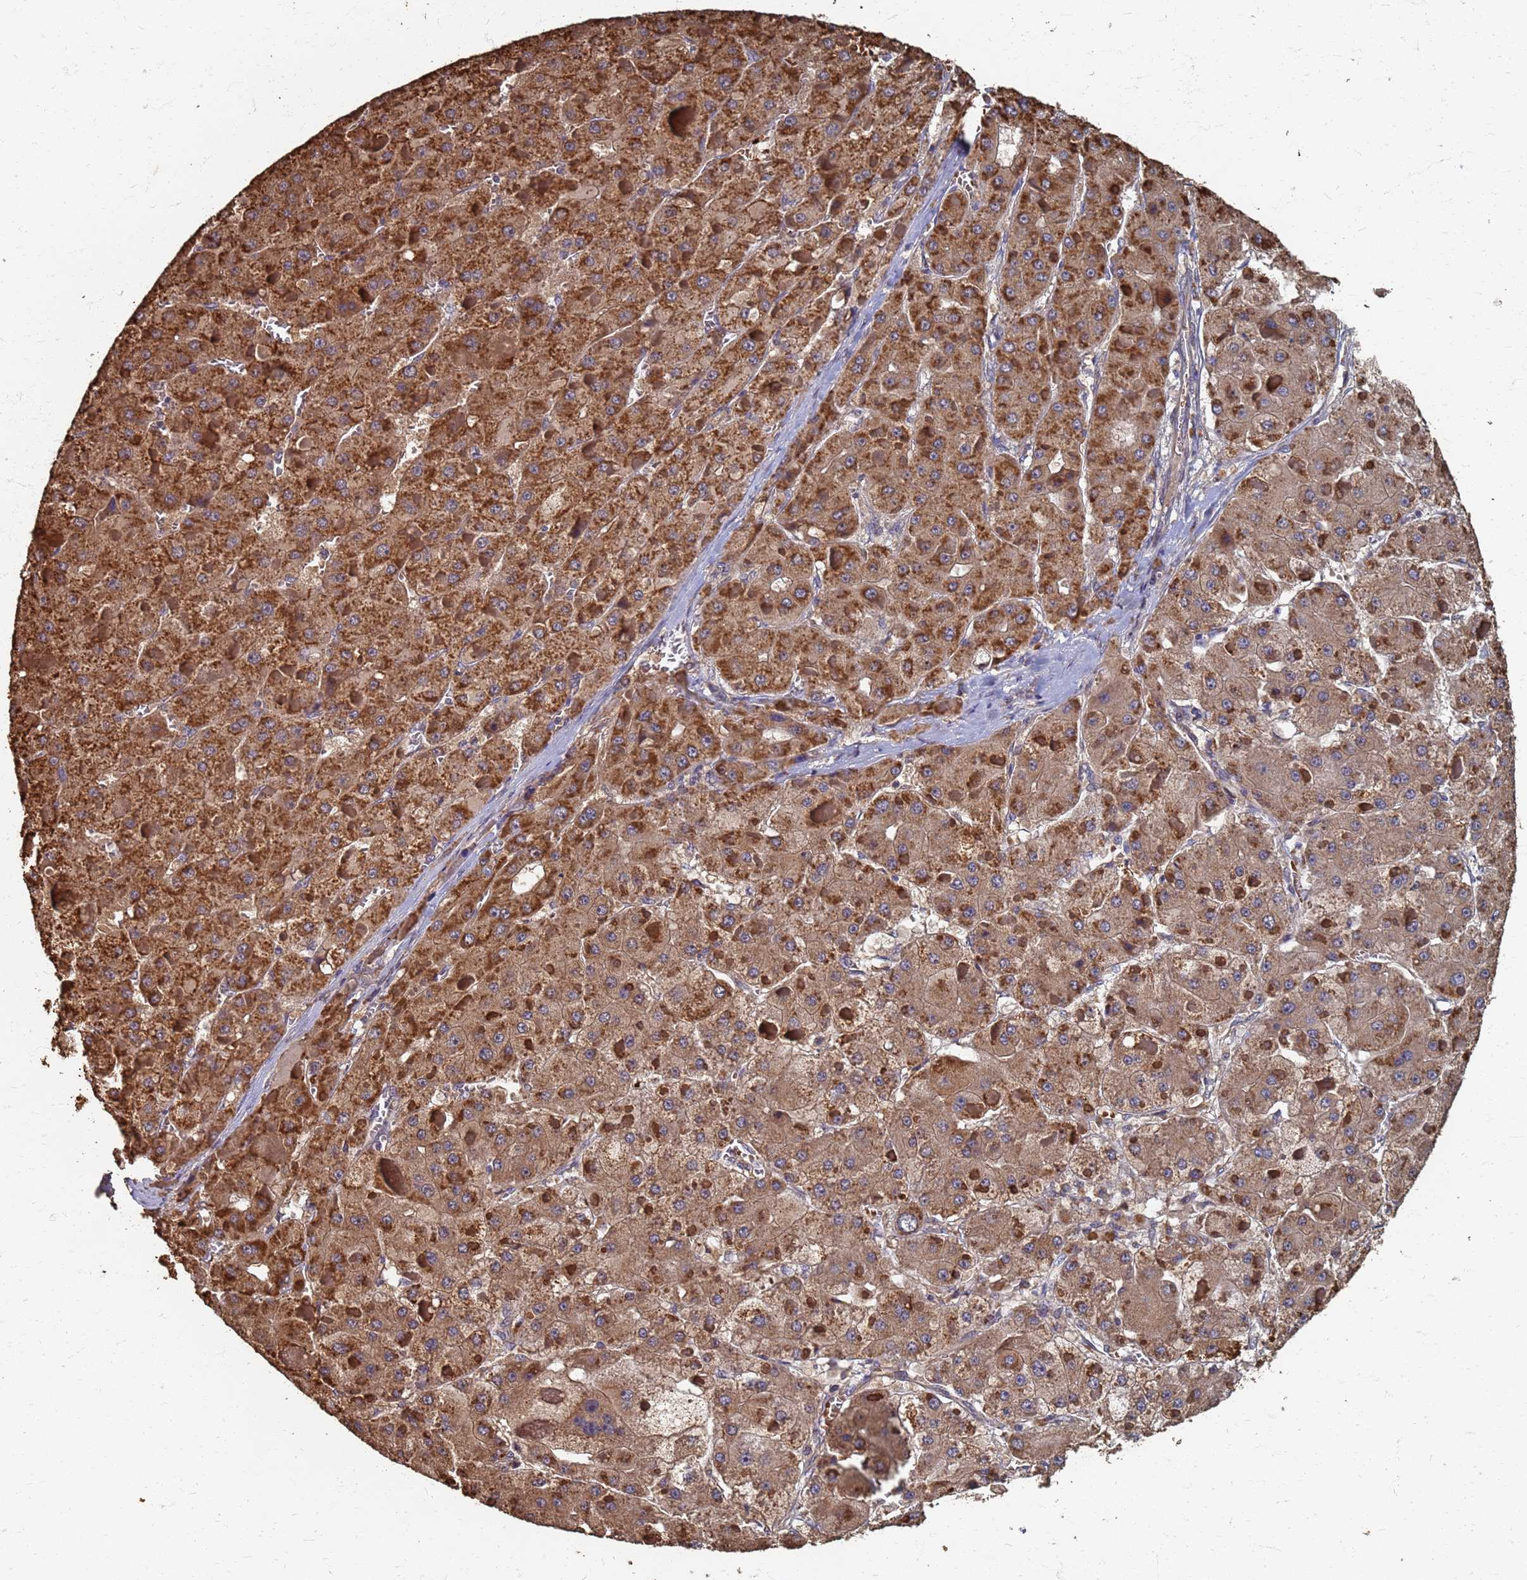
{"staining": {"intensity": "strong", "quantity": ">75%", "location": "cytoplasmic/membranous"}, "tissue": "liver cancer", "cell_type": "Tumor cells", "image_type": "cancer", "snomed": [{"axis": "morphology", "description": "Carcinoma, Hepatocellular, NOS"}, {"axis": "topography", "description": "Liver"}], "caption": "Liver cancer (hepatocellular carcinoma) tissue exhibits strong cytoplasmic/membranous staining in about >75% of tumor cells, visualized by immunohistochemistry.", "gene": "DPH5", "patient": {"sex": "female", "age": 73}}